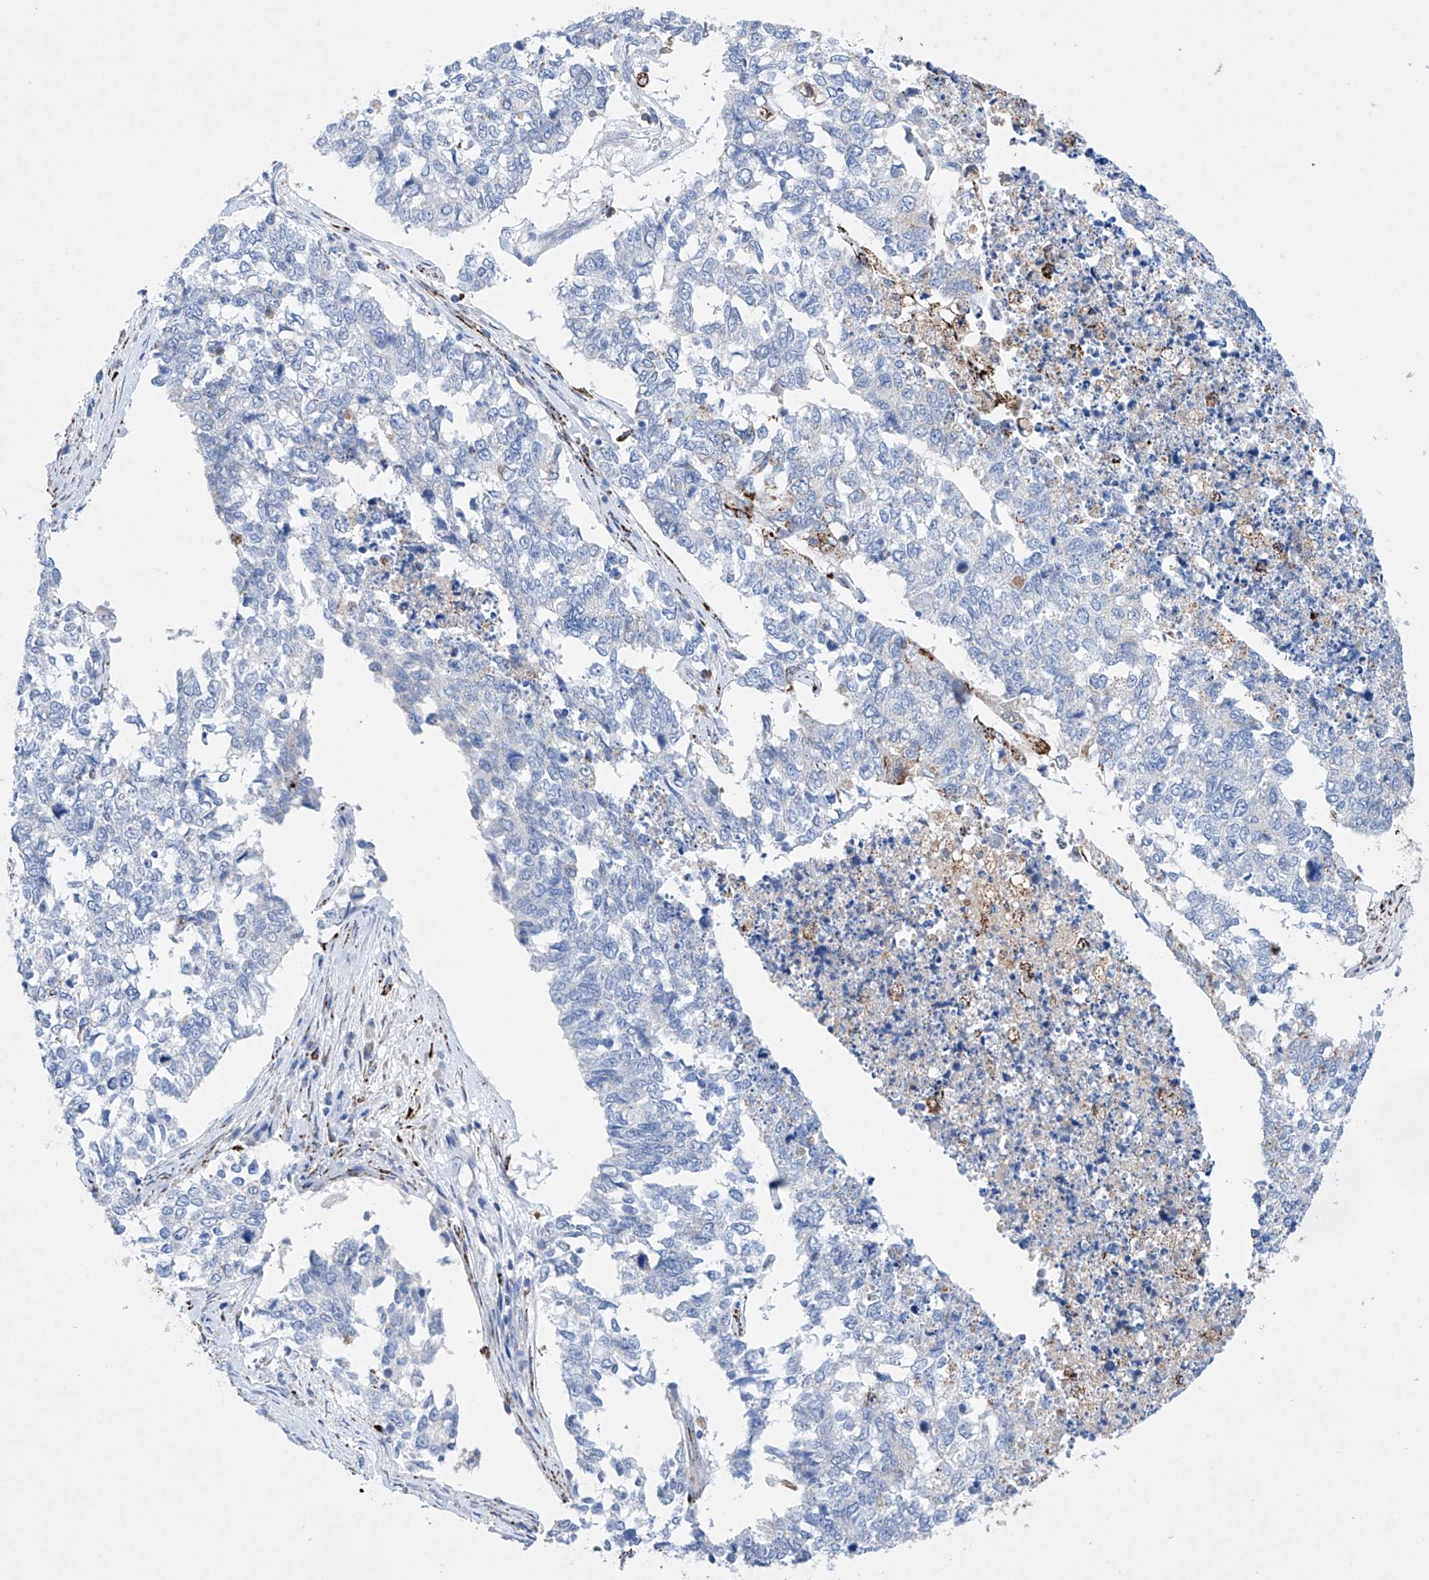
{"staining": {"intensity": "negative", "quantity": "none", "location": "none"}, "tissue": "cervical cancer", "cell_type": "Tumor cells", "image_type": "cancer", "snomed": [{"axis": "morphology", "description": "Squamous cell carcinoma, NOS"}, {"axis": "topography", "description": "Cervix"}], "caption": "There is no significant expression in tumor cells of cervical cancer.", "gene": "NRROS", "patient": {"sex": "female", "age": 63}}